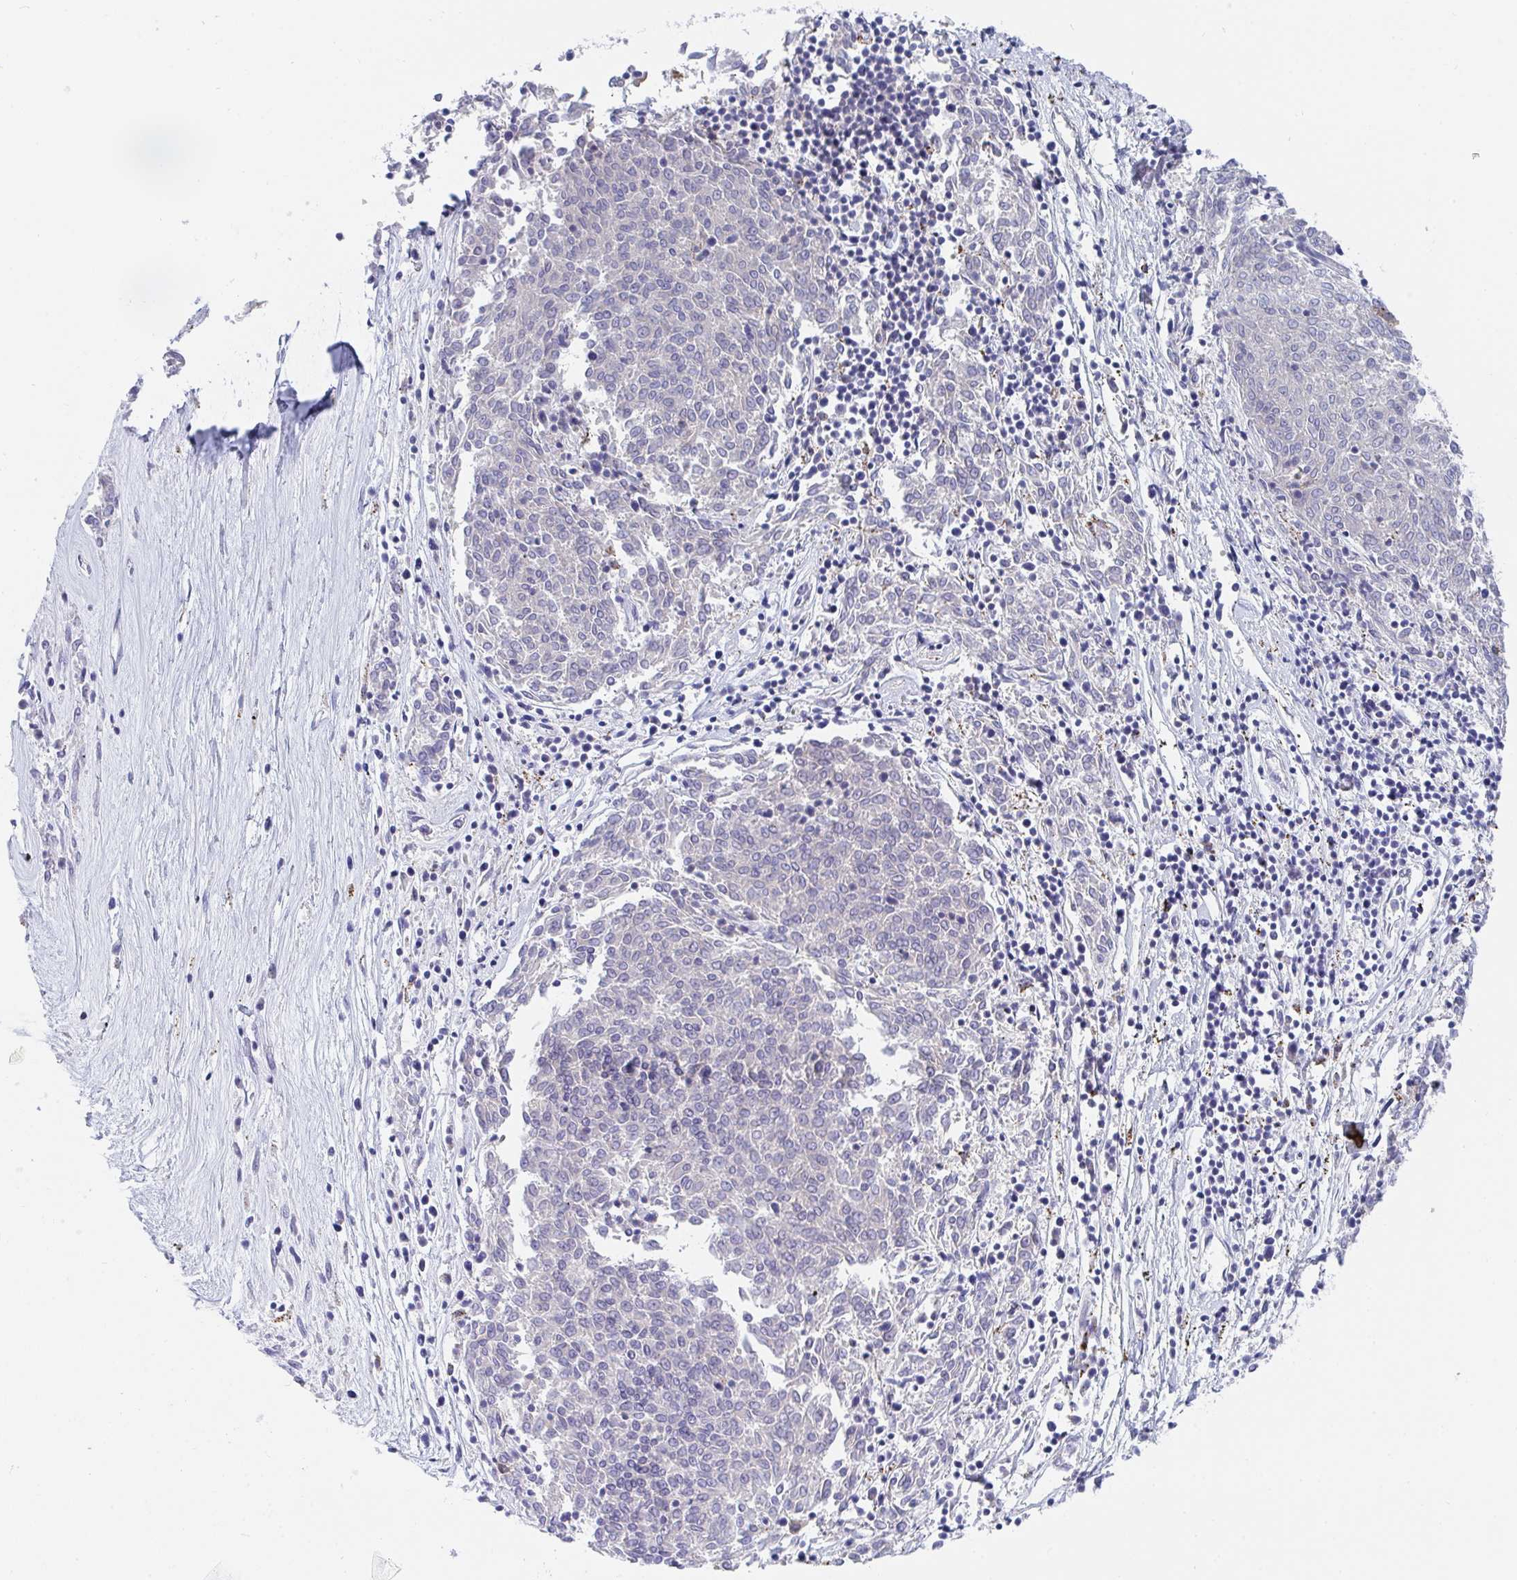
{"staining": {"intensity": "negative", "quantity": "none", "location": "none"}, "tissue": "melanoma", "cell_type": "Tumor cells", "image_type": "cancer", "snomed": [{"axis": "morphology", "description": "Malignant melanoma, NOS"}, {"axis": "topography", "description": "Skin"}], "caption": "A high-resolution image shows IHC staining of melanoma, which exhibits no significant expression in tumor cells.", "gene": "FRMD3", "patient": {"sex": "female", "age": 72}}